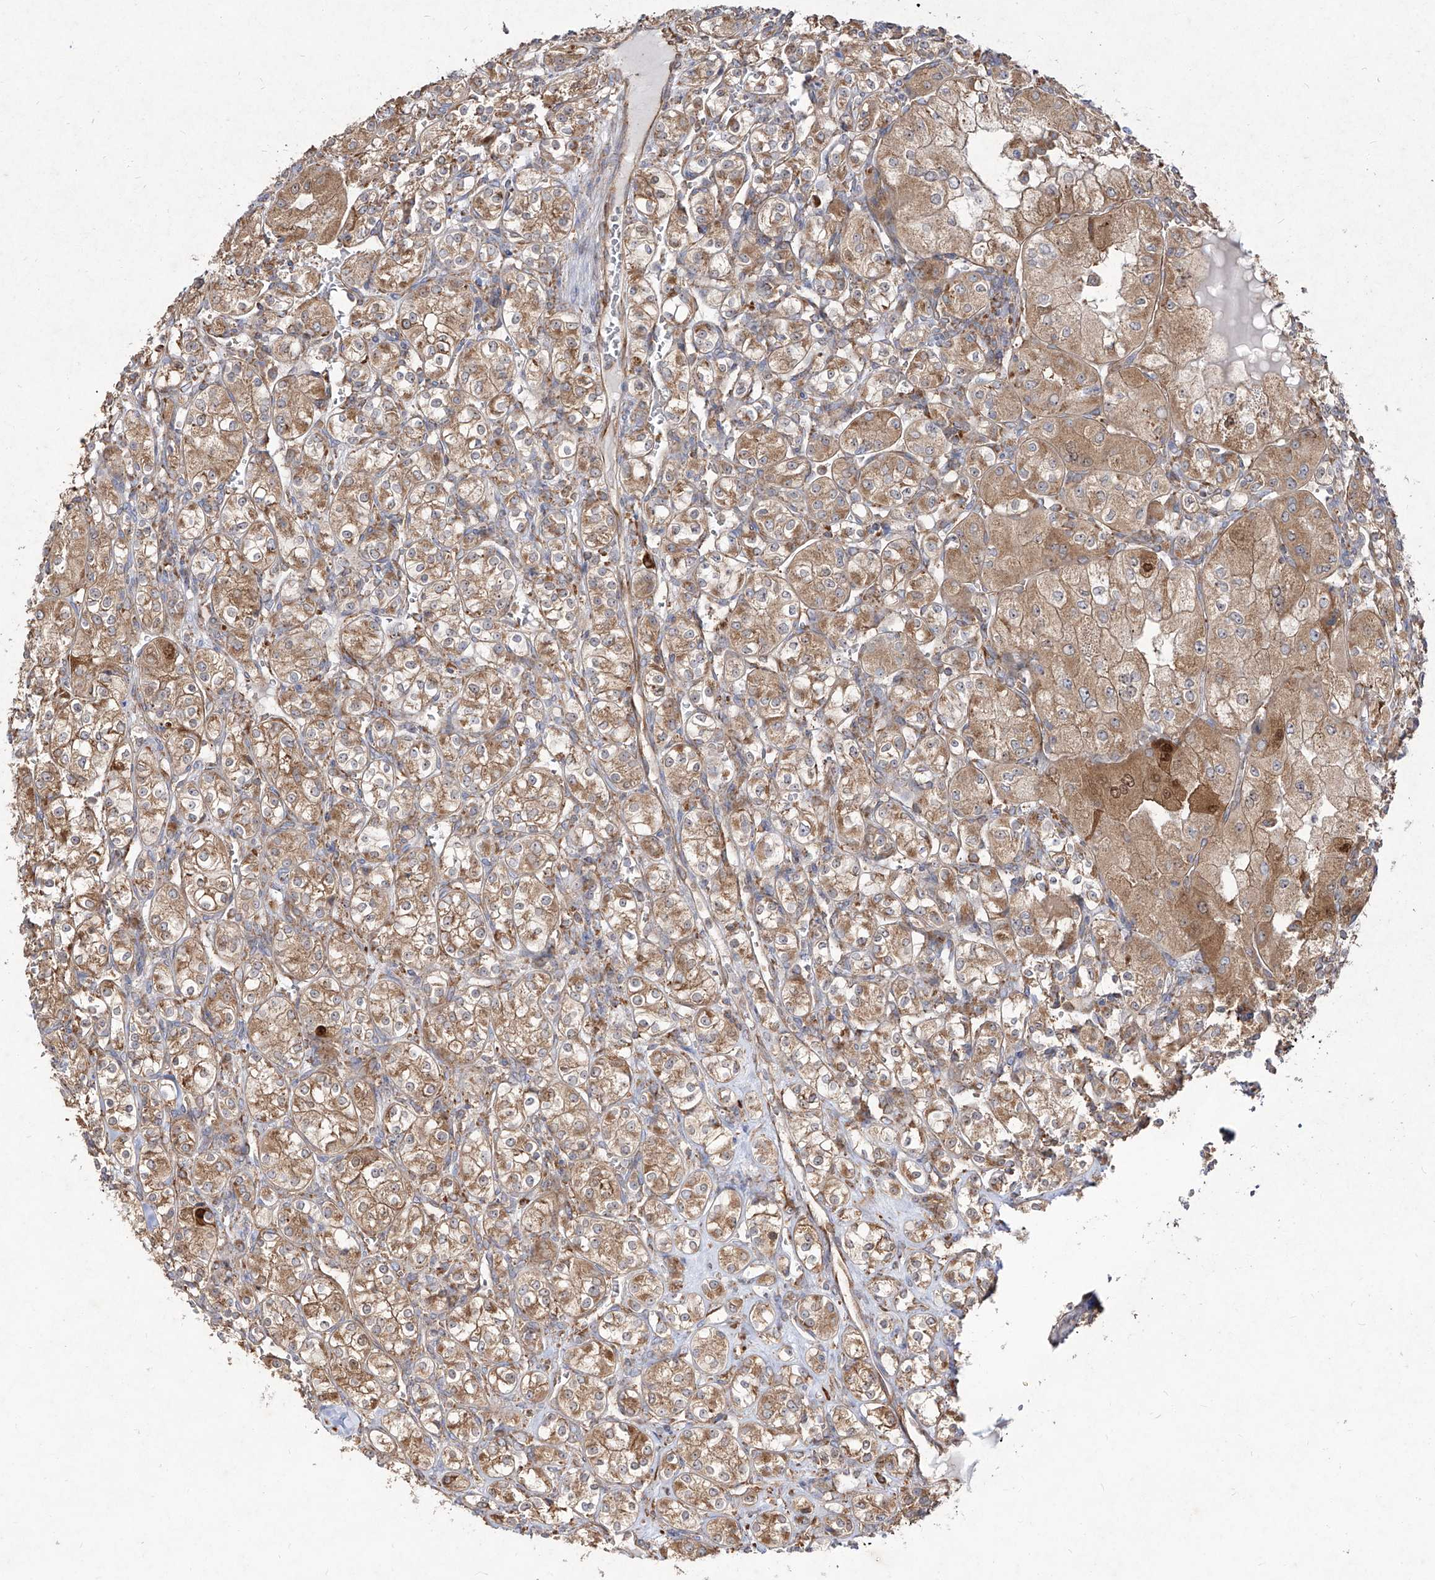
{"staining": {"intensity": "moderate", "quantity": ">75%", "location": "cytoplasmic/membranous"}, "tissue": "renal cancer", "cell_type": "Tumor cells", "image_type": "cancer", "snomed": [{"axis": "morphology", "description": "Adenocarcinoma, NOS"}, {"axis": "topography", "description": "Kidney"}], "caption": "Adenocarcinoma (renal) was stained to show a protein in brown. There is medium levels of moderate cytoplasmic/membranous staining in about >75% of tumor cells. (DAB (3,3'-diaminobenzidine) IHC with brightfield microscopy, high magnification).", "gene": "RPS25", "patient": {"sex": "male", "age": 77}}